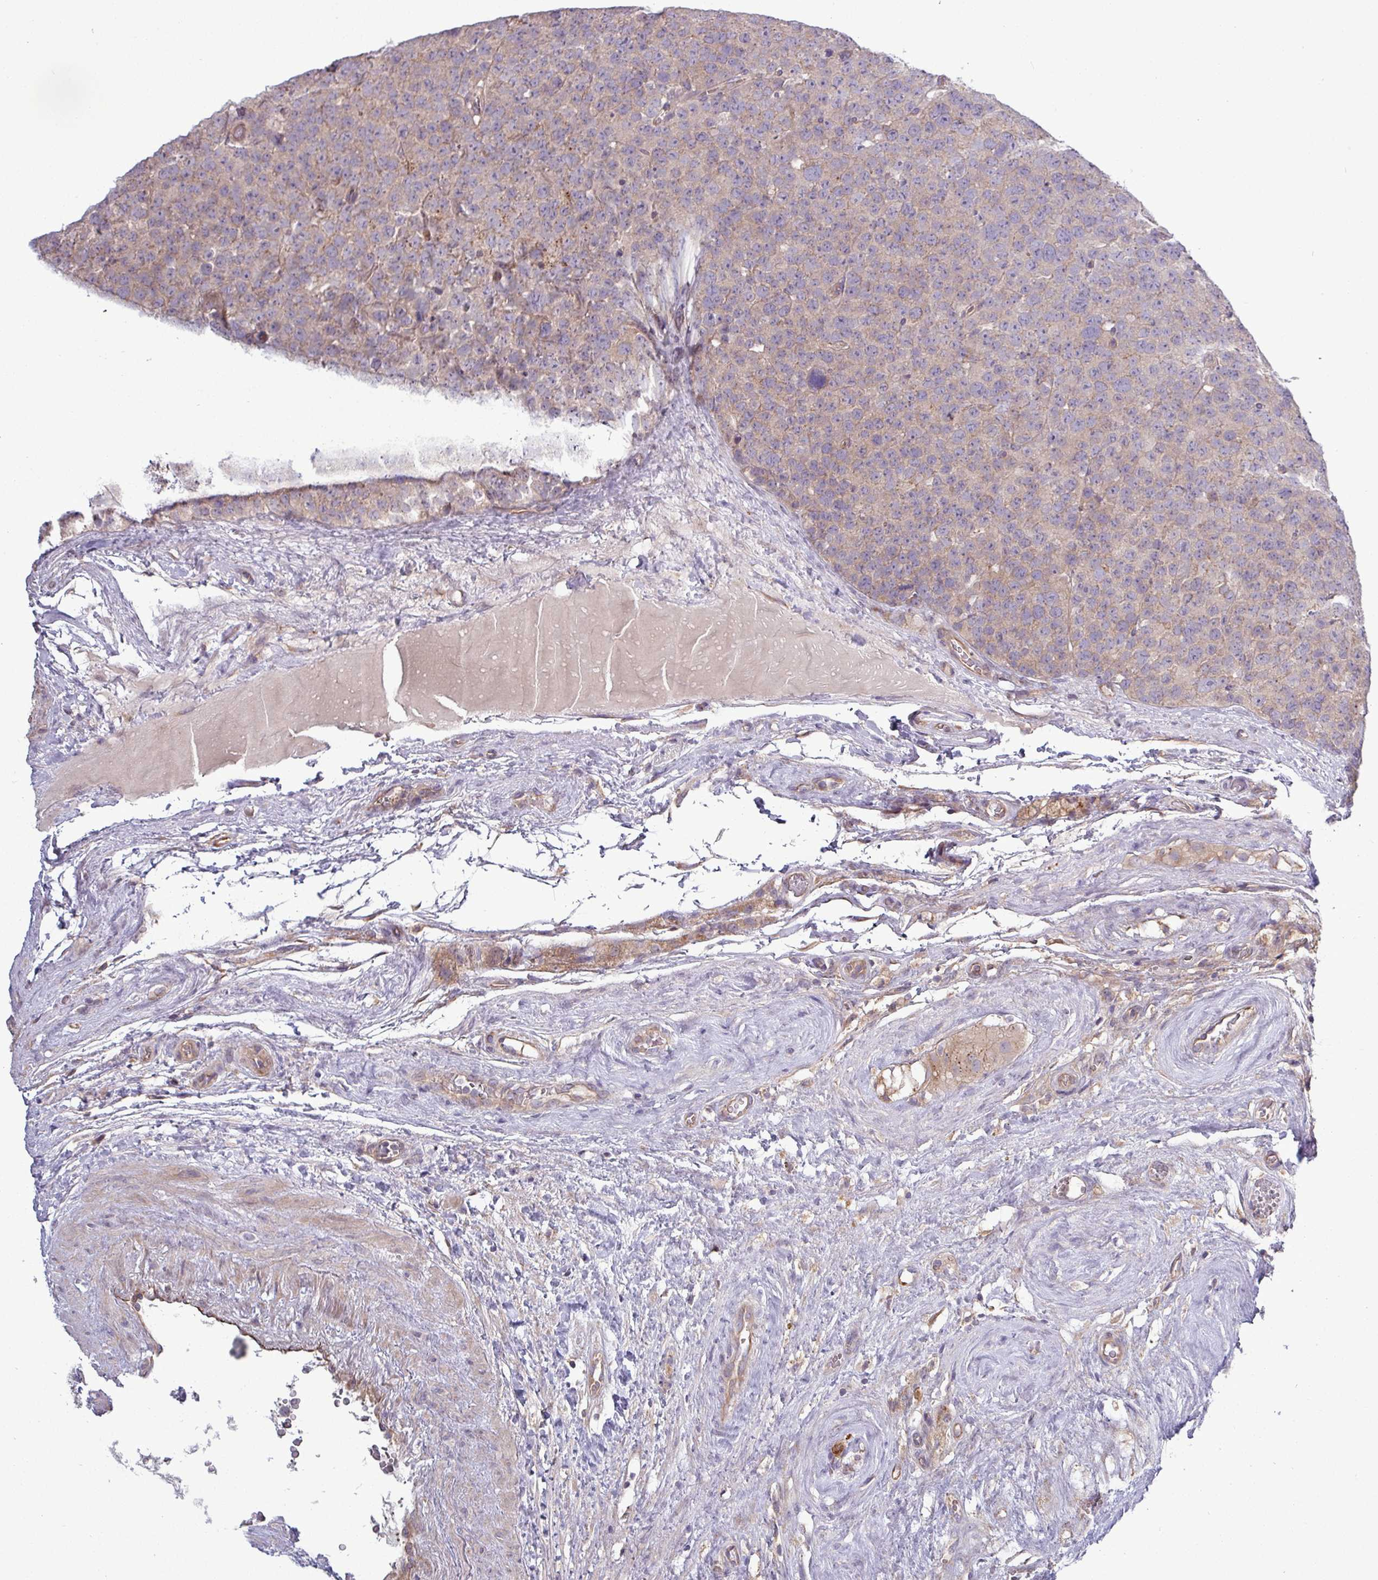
{"staining": {"intensity": "weak", "quantity": "<25%", "location": "cytoplasmic/membranous"}, "tissue": "testis cancer", "cell_type": "Tumor cells", "image_type": "cancer", "snomed": [{"axis": "morphology", "description": "Seminoma, NOS"}, {"axis": "topography", "description": "Testis"}], "caption": "IHC of human testis cancer displays no expression in tumor cells.", "gene": "PLIN2", "patient": {"sex": "male", "age": 71}}